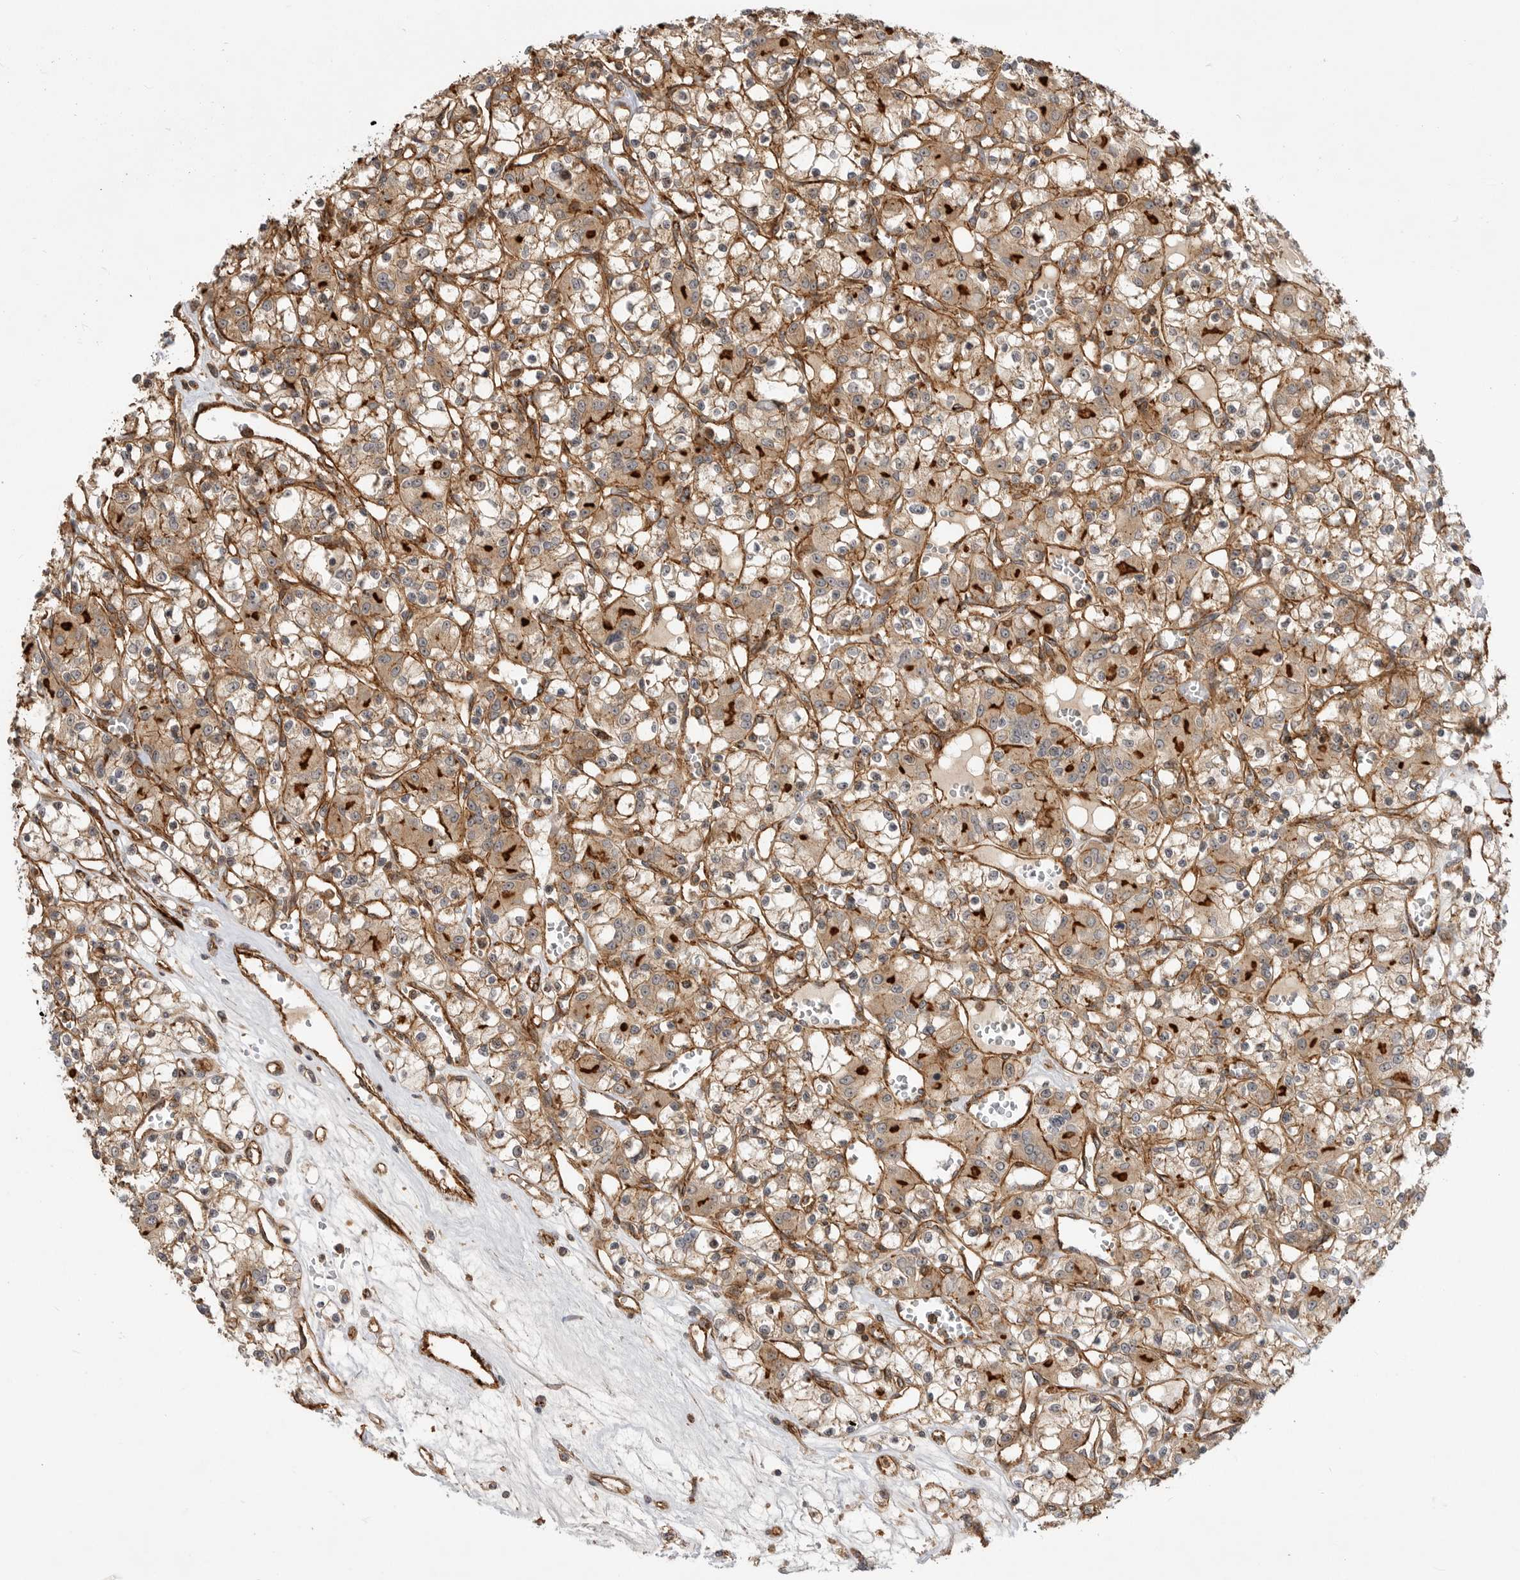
{"staining": {"intensity": "moderate", "quantity": ">75%", "location": "cytoplasmic/membranous"}, "tissue": "renal cancer", "cell_type": "Tumor cells", "image_type": "cancer", "snomed": [{"axis": "morphology", "description": "Adenocarcinoma, NOS"}, {"axis": "topography", "description": "Kidney"}], "caption": "Immunohistochemistry of renal cancer (adenocarcinoma) exhibits medium levels of moderate cytoplasmic/membranous expression in about >75% of tumor cells. The staining is performed using DAB brown chromogen to label protein expression. The nuclei are counter-stained blue using hematoxylin.", "gene": "GPATCH2", "patient": {"sex": "female", "age": 59}}